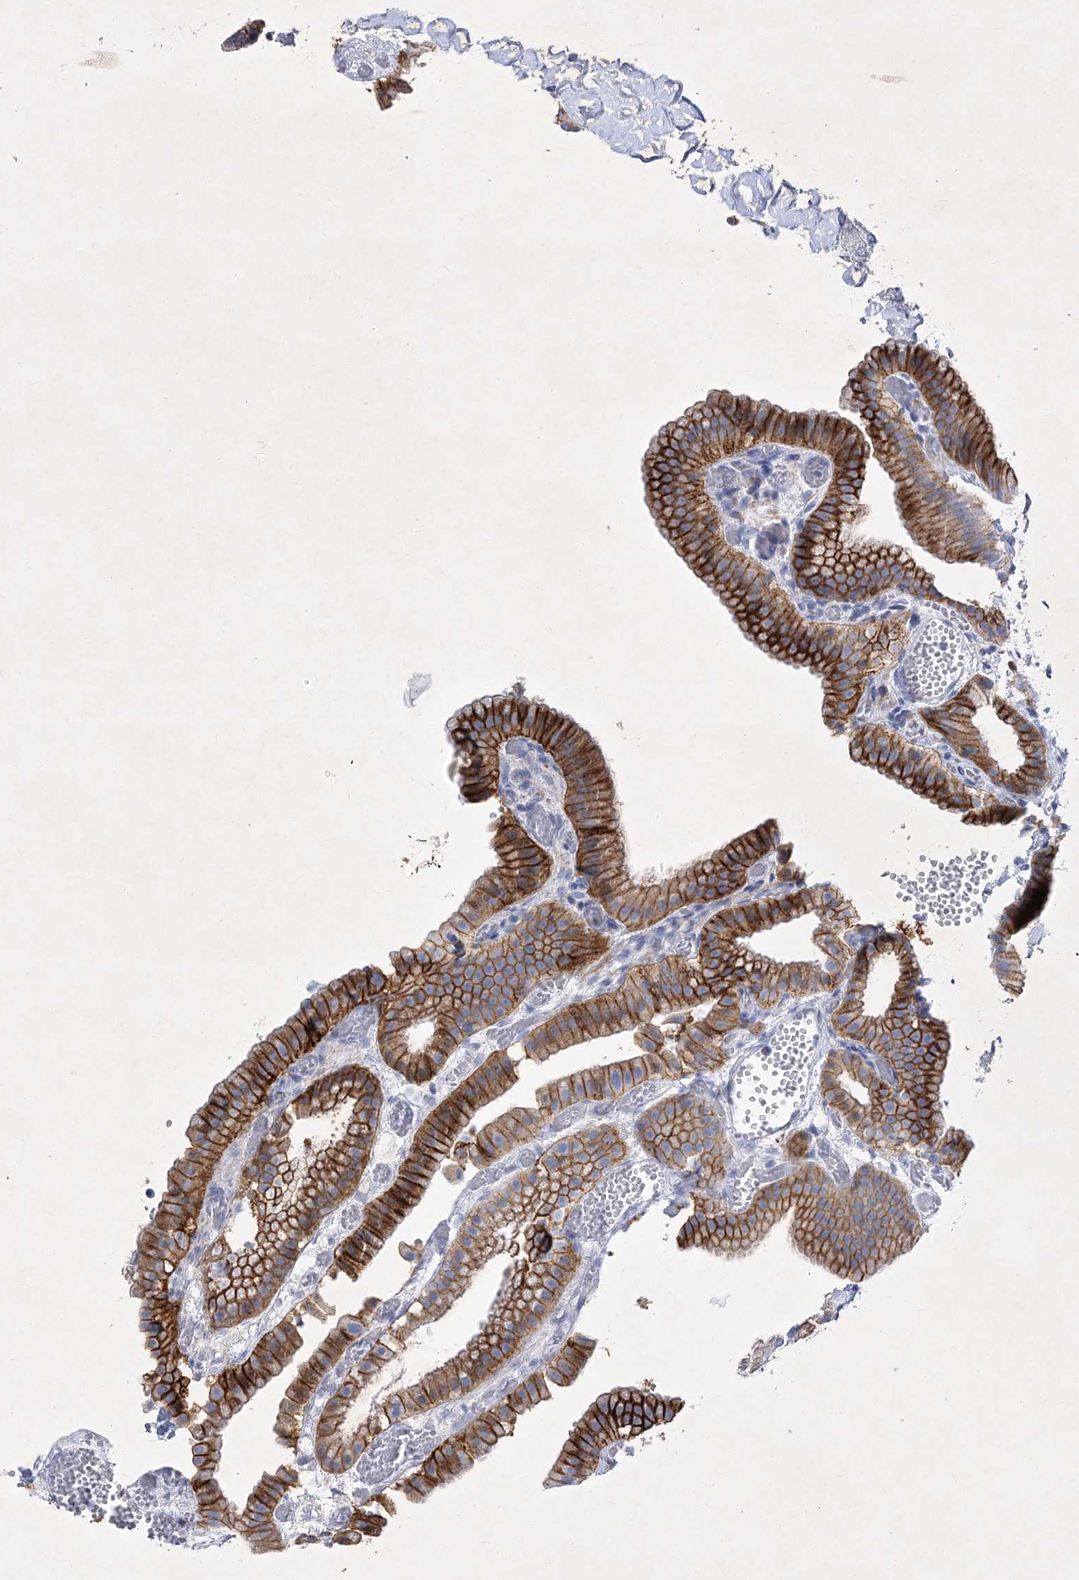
{"staining": {"intensity": "strong", "quantity": ">75%", "location": "cytoplasmic/membranous"}, "tissue": "gallbladder", "cell_type": "Glandular cells", "image_type": "normal", "snomed": [{"axis": "morphology", "description": "Normal tissue, NOS"}, {"axis": "topography", "description": "Gallbladder"}], "caption": "A brown stain shows strong cytoplasmic/membranous expression of a protein in glandular cells of benign human gallbladder.", "gene": "GPN1", "patient": {"sex": "female", "age": 64}}